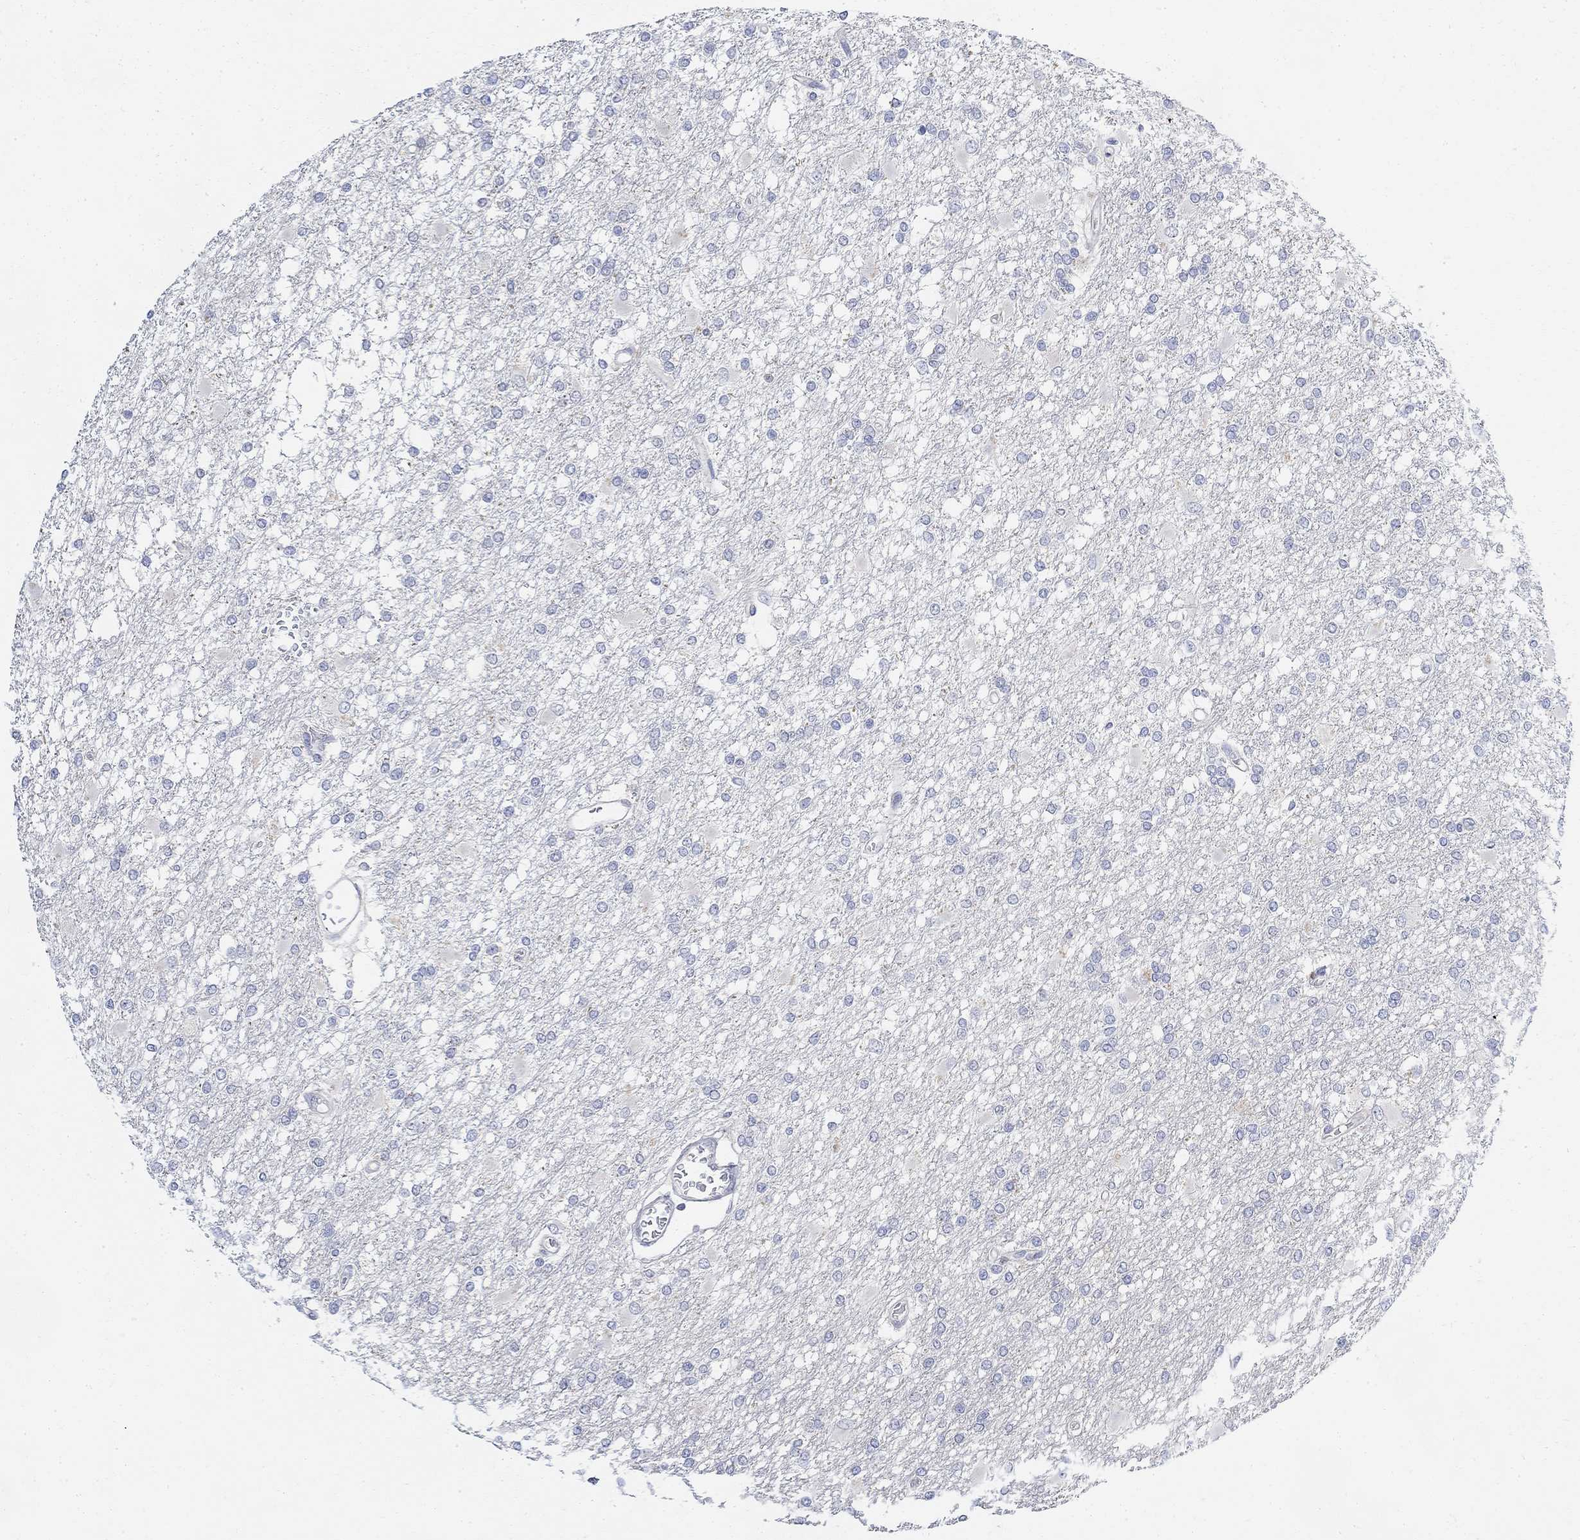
{"staining": {"intensity": "negative", "quantity": "none", "location": "none"}, "tissue": "glioma", "cell_type": "Tumor cells", "image_type": "cancer", "snomed": [{"axis": "morphology", "description": "Glioma, malignant, High grade"}, {"axis": "topography", "description": "Cerebral cortex"}], "caption": "The histopathology image demonstrates no significant positivity in tumor cells of malignant glioma (high-grade).", "gene": "FNDC5", "patient": {"sex": "male", "age": 79}}